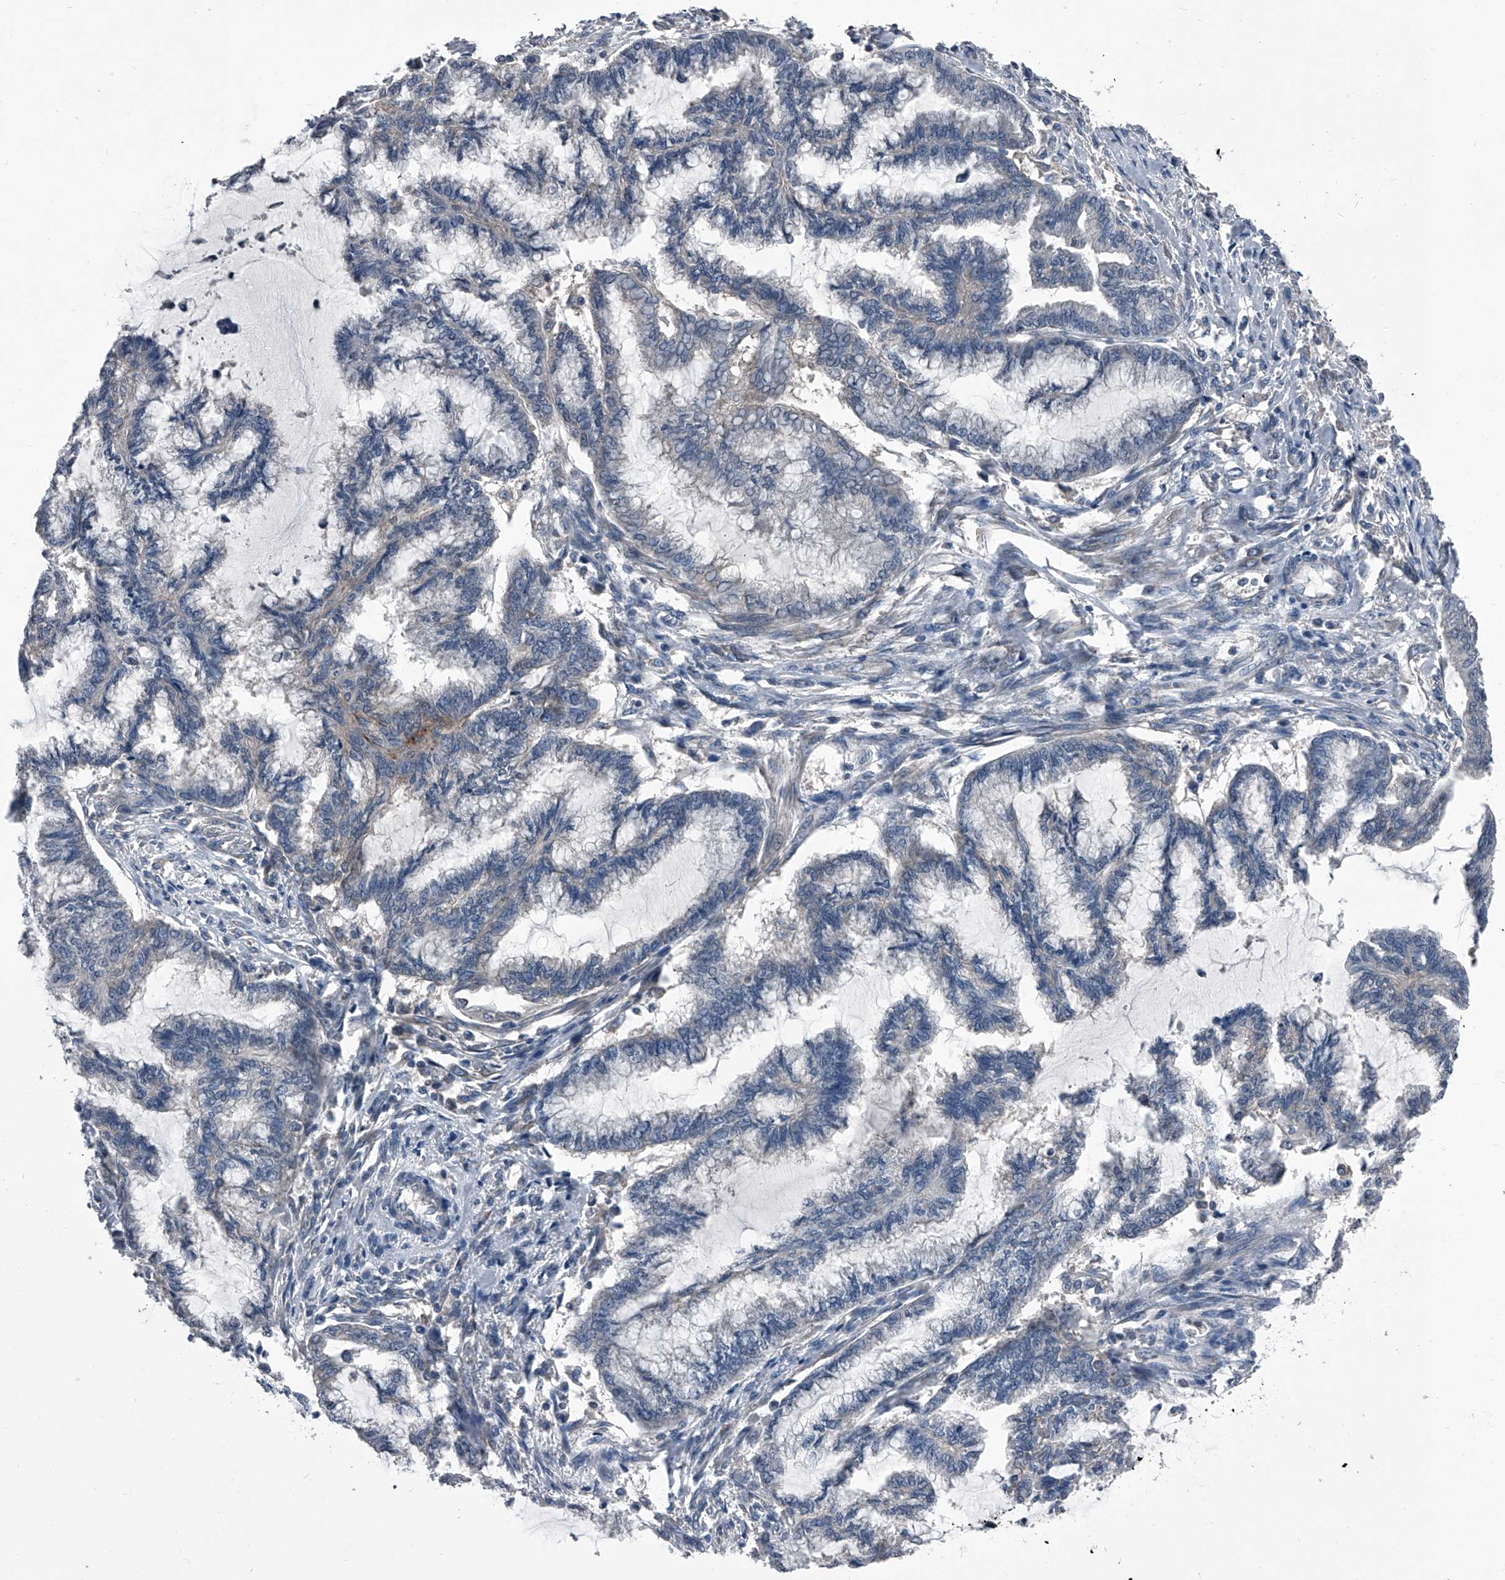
{"staining": {"intensity": "negative", "quantity": "none", "location": "none"}, "tissue": "endometrial cancer", "cell_type": "Tumor cells", "image_type": "cancer", "snomed": [{"axis": "morphology", "description": "Adenocarcinoma, NOS"}, {"axis": "topography", "description": "Endometrium"}], "caption": "Tumor cells show no significant protein expression in adenocarcinoma (endometrial). The staining is performed using DAB brown chromogen with nuclei counter-stained in using hematoxylin.", "gene": "PIP5K1A", "patient": {"sex": "female", "age": 86}}